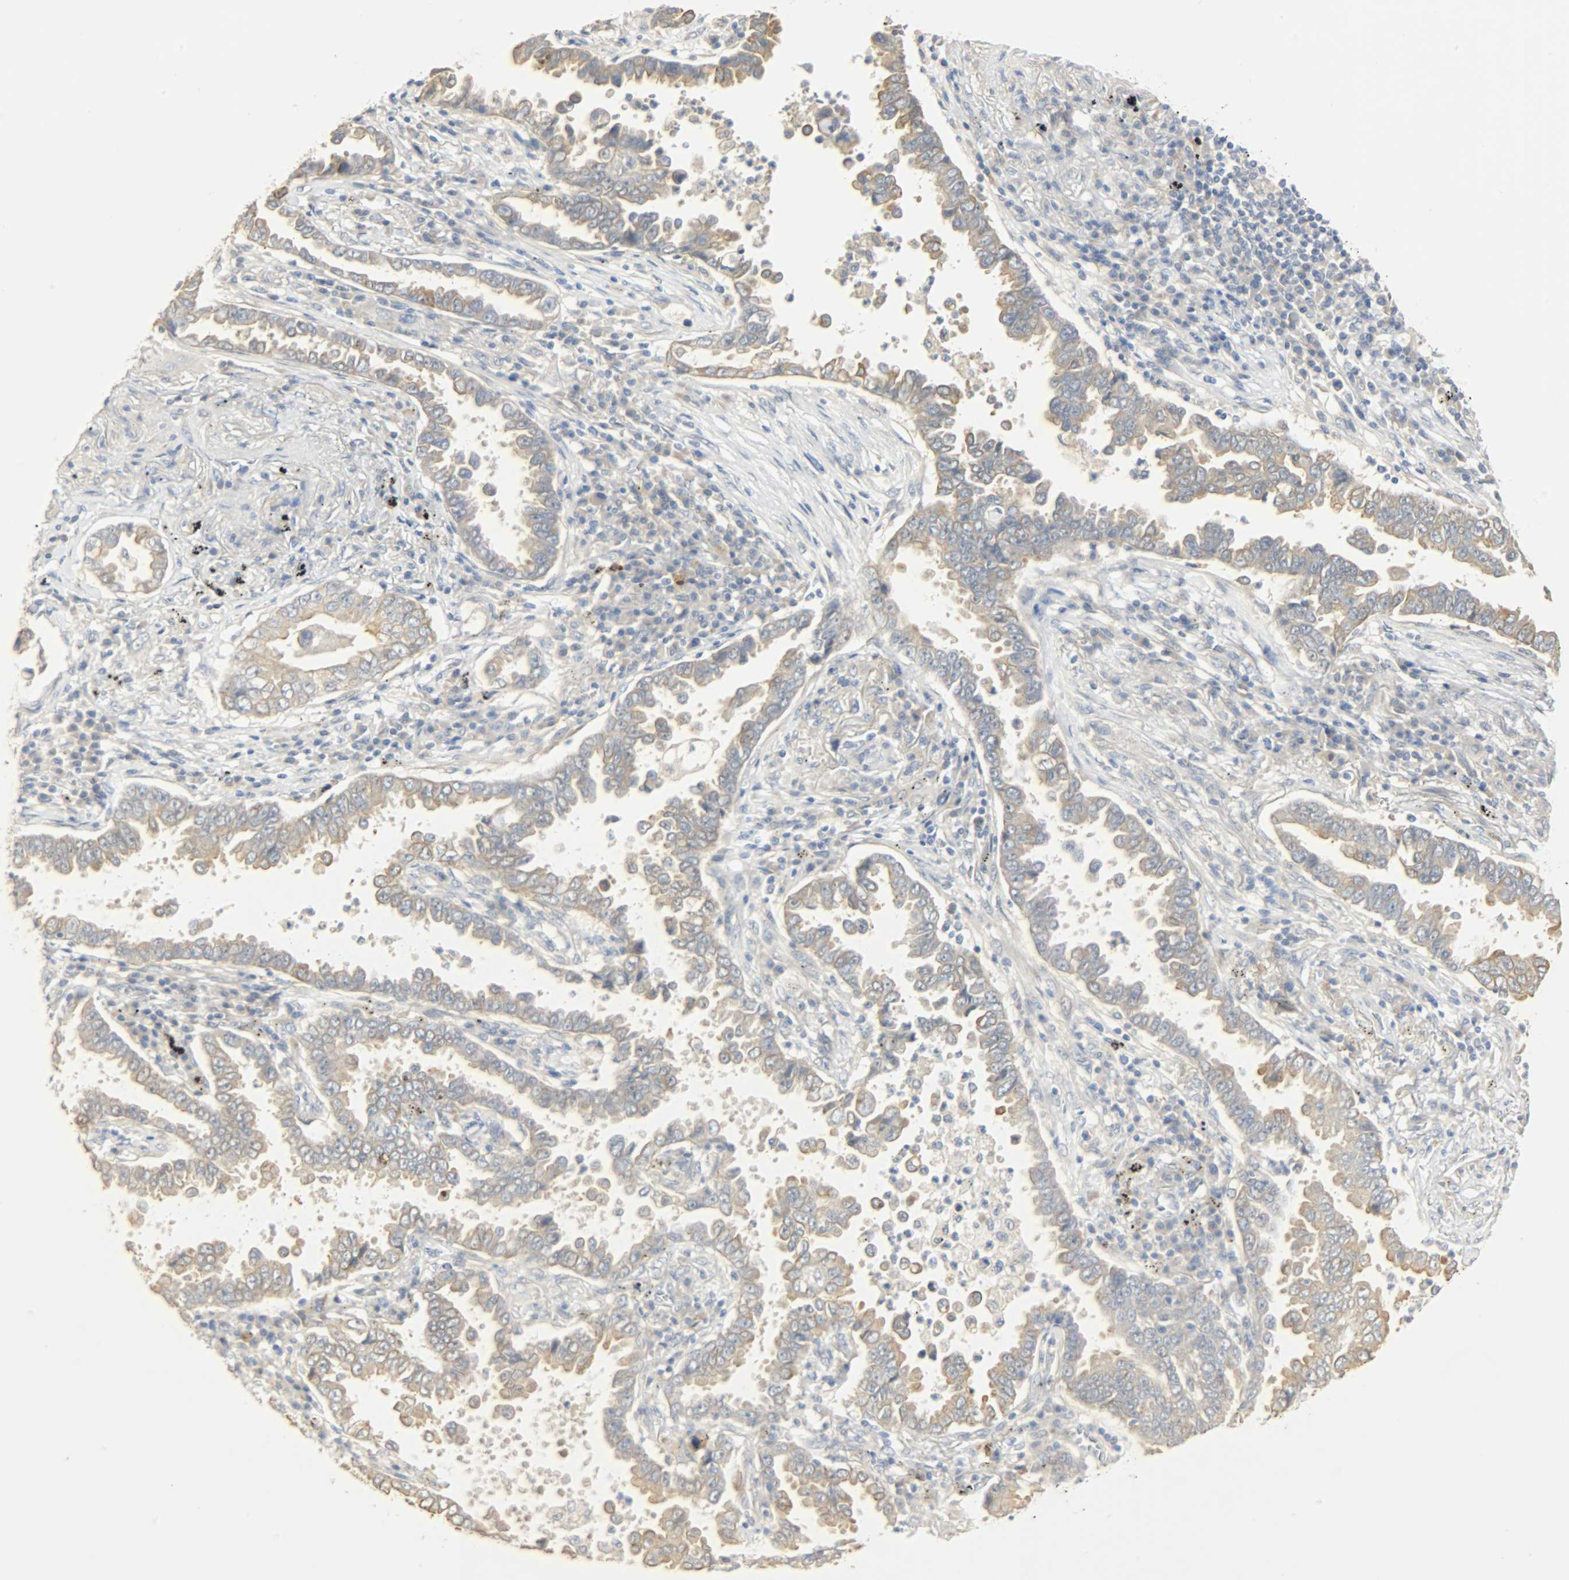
{"staining": {"intensity": "moderate", "quantity": ">75%", "location": "cytoplasmic/membranous"}, "tissue": "lung cancer", "cell_type": "Tumor cells", "image_type": "cancer", "snomed": [{"axis": "morphology", "description": "Normal tissue, NOS"}, {"axis": "morphology", "description": "Inflammation, NOS"}, {"axis": "morphology", "description": "Adenocarcinoma, NOS"}, {"axis": "topography", "description": "Lung"}], "caption": "Lung cancer (adenocarcinoma) stained with a brown dye demonstrates moderate cytoplasmic/membranous positive staining in about >75% of tumor cells.", "gene": "USP13", "patient": {"sex": "female", "age": 64}}